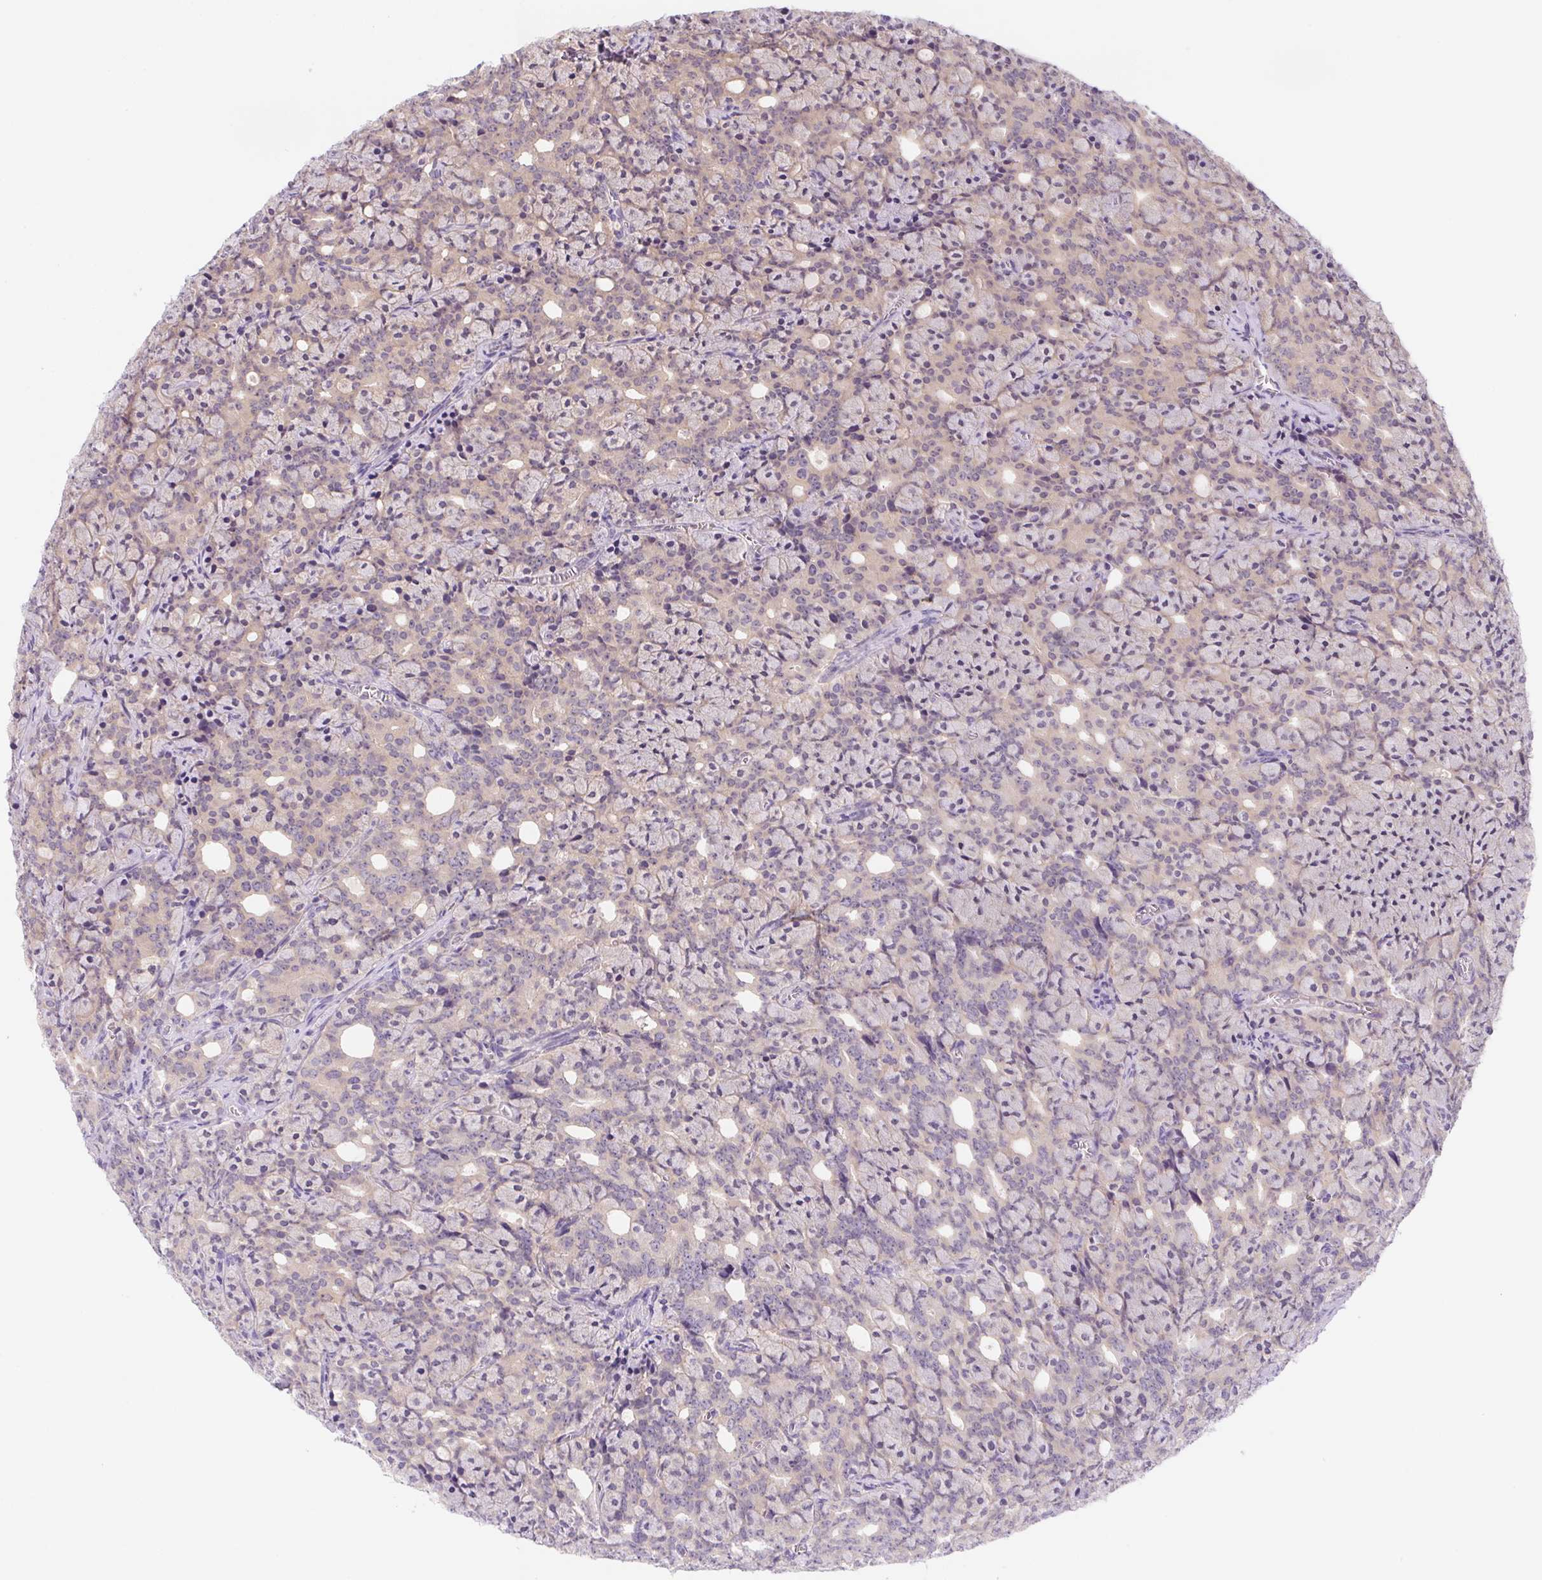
{"staining": {"intensity": "weak", "quantity": "<25%", "location": "cytoplasmic/membranous"}, "tissue": "prostate cancer", "cell_type": "Tumor cells", "image_type": "cancer", "snomed": [{"axis": "morphology", "description": "Adenocarcinoma, High grade"}, {"axis": "topography", "description": "Prostate"}], "caption": "DAB immunohistochemical staining of human prostate cancer exhibits no significant staining in tumor cells.", "gene": "PRKAA1", "patient": {"sex": "male", "age": 84}}